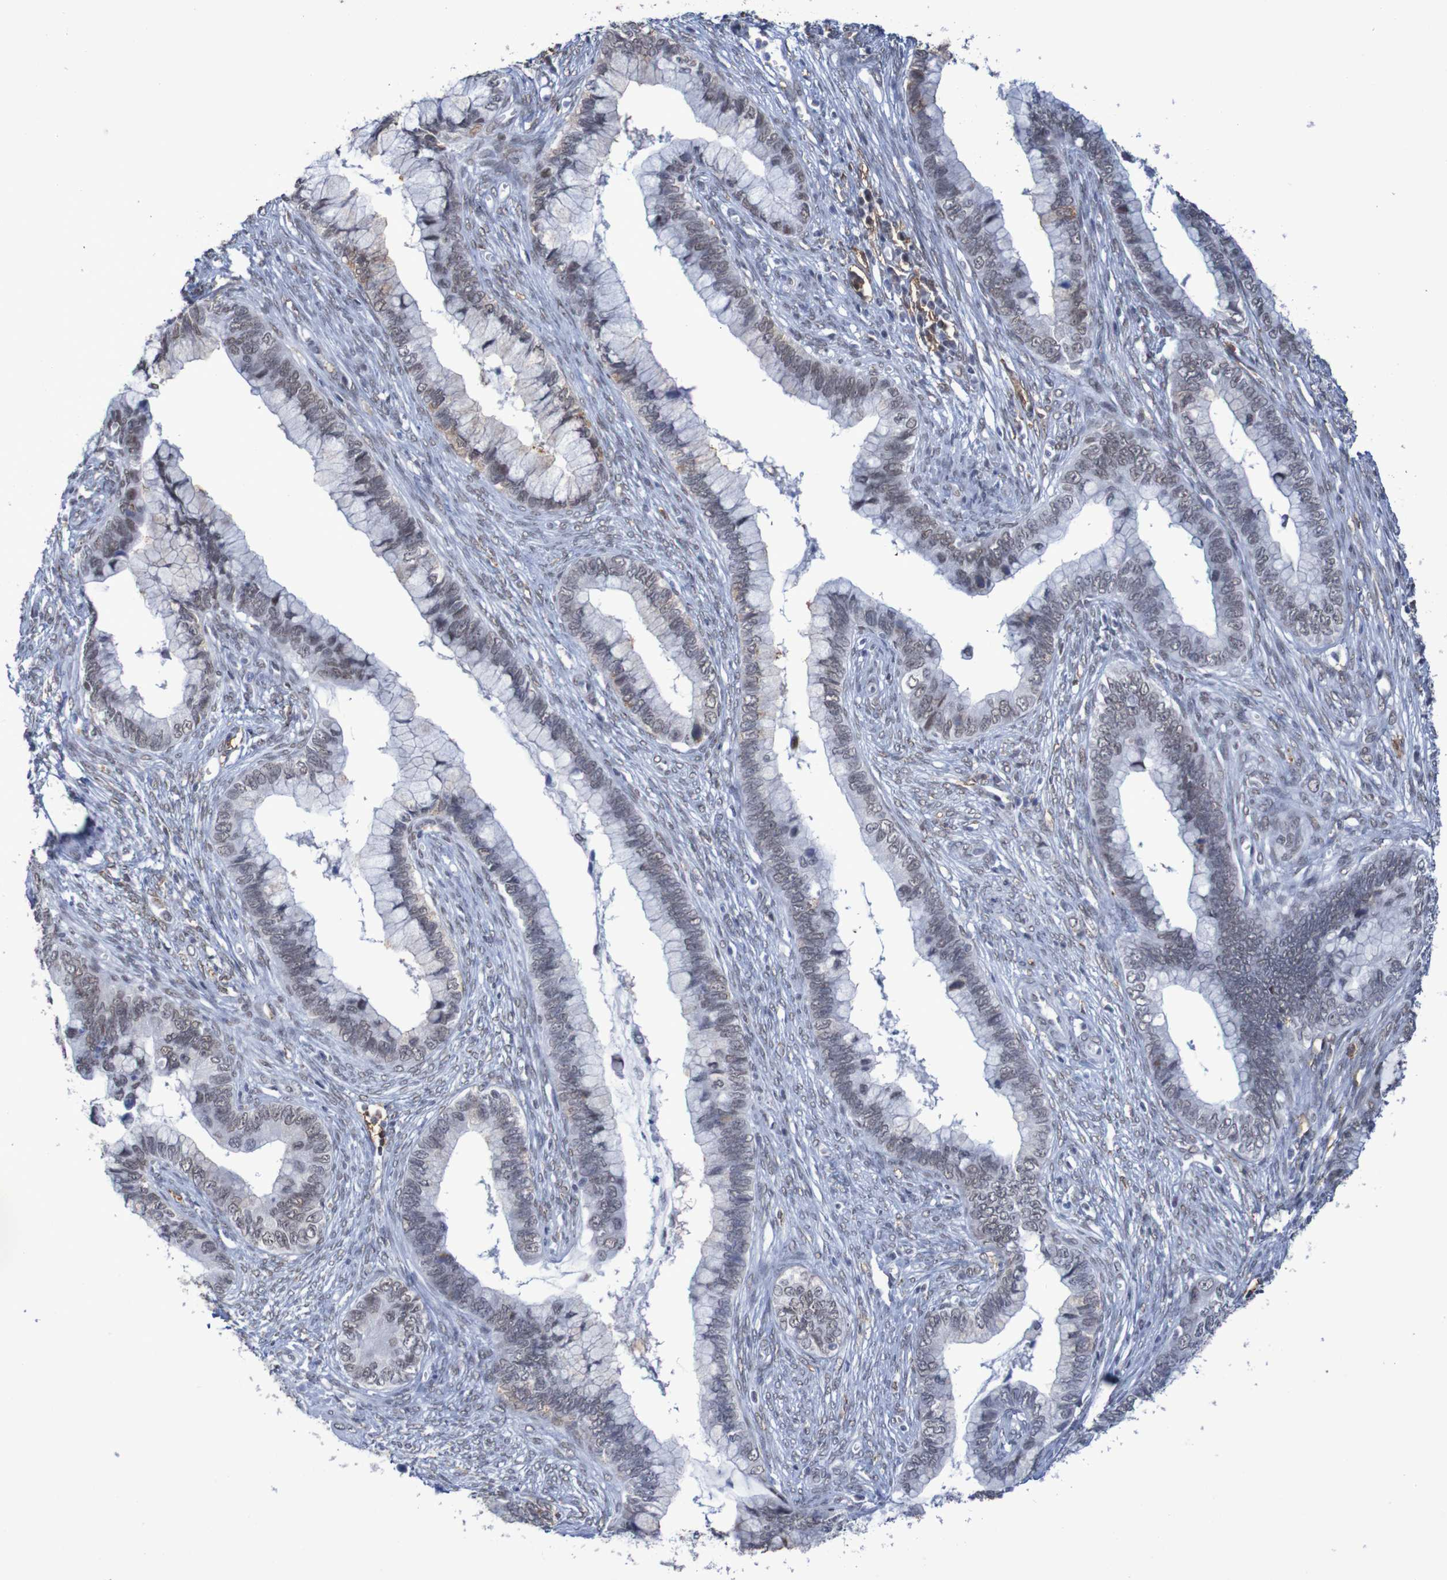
{"staining": {"intensity": "weak", "quantity": "25%-75%", "location": "nuclear"}, "tissue": "cervical cancer", "cell_type": "Tumor cells", "image_type": "cancer", "snomed": [{"axis": "morphology", "description": "Adenocarcinoma, NOS"}, {"axis": "topography", "description": "Cervix"}], "caption": "Adenocarcinoma (cervical) stained for a protein (brown) shows weak nuclear positive staining in approximately 25%-75% of tumor cells.", "gene": "MRTFB", "patient": {"sex": "female", "age": 44}}